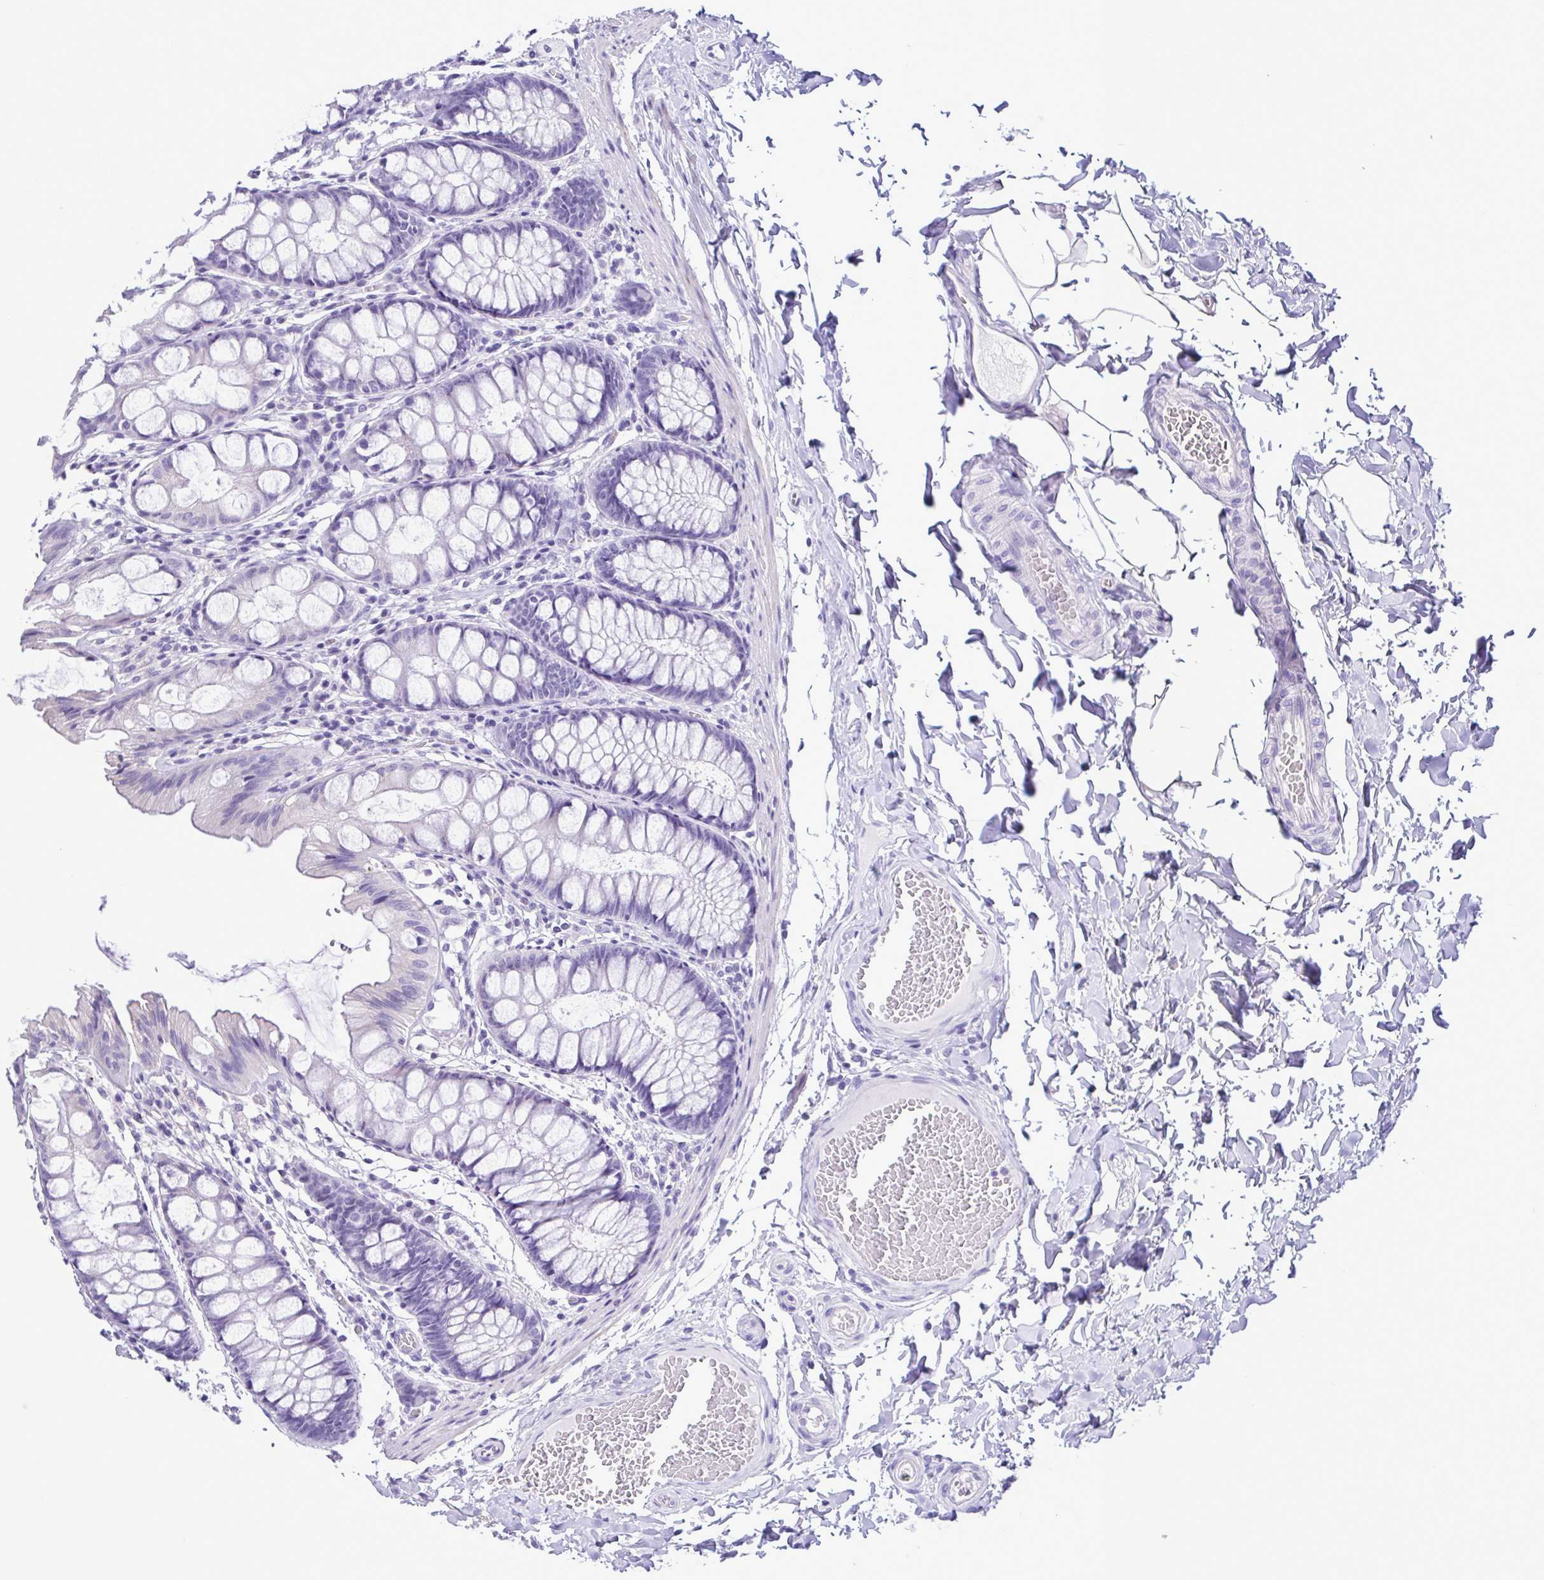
{"staining": {"intensity": "negative", "quantity": "none", "location": "none"}, "tissue": "colon", "cell_type": "Endothelial cells", "image_type": "normal", "snomed": [{"axis": "morphology", "description": "Normal tissue, NOS"}, {"axis": "topography", "description": "Colon"}], "caption": "Endothelial cells show no significant protein staining in normal colon. (DAB immunohistochemistry visualized using brightfield microscopy, high magnification).", "gene": "CBY2", "patient": {"sex": "male", "age": 47}}